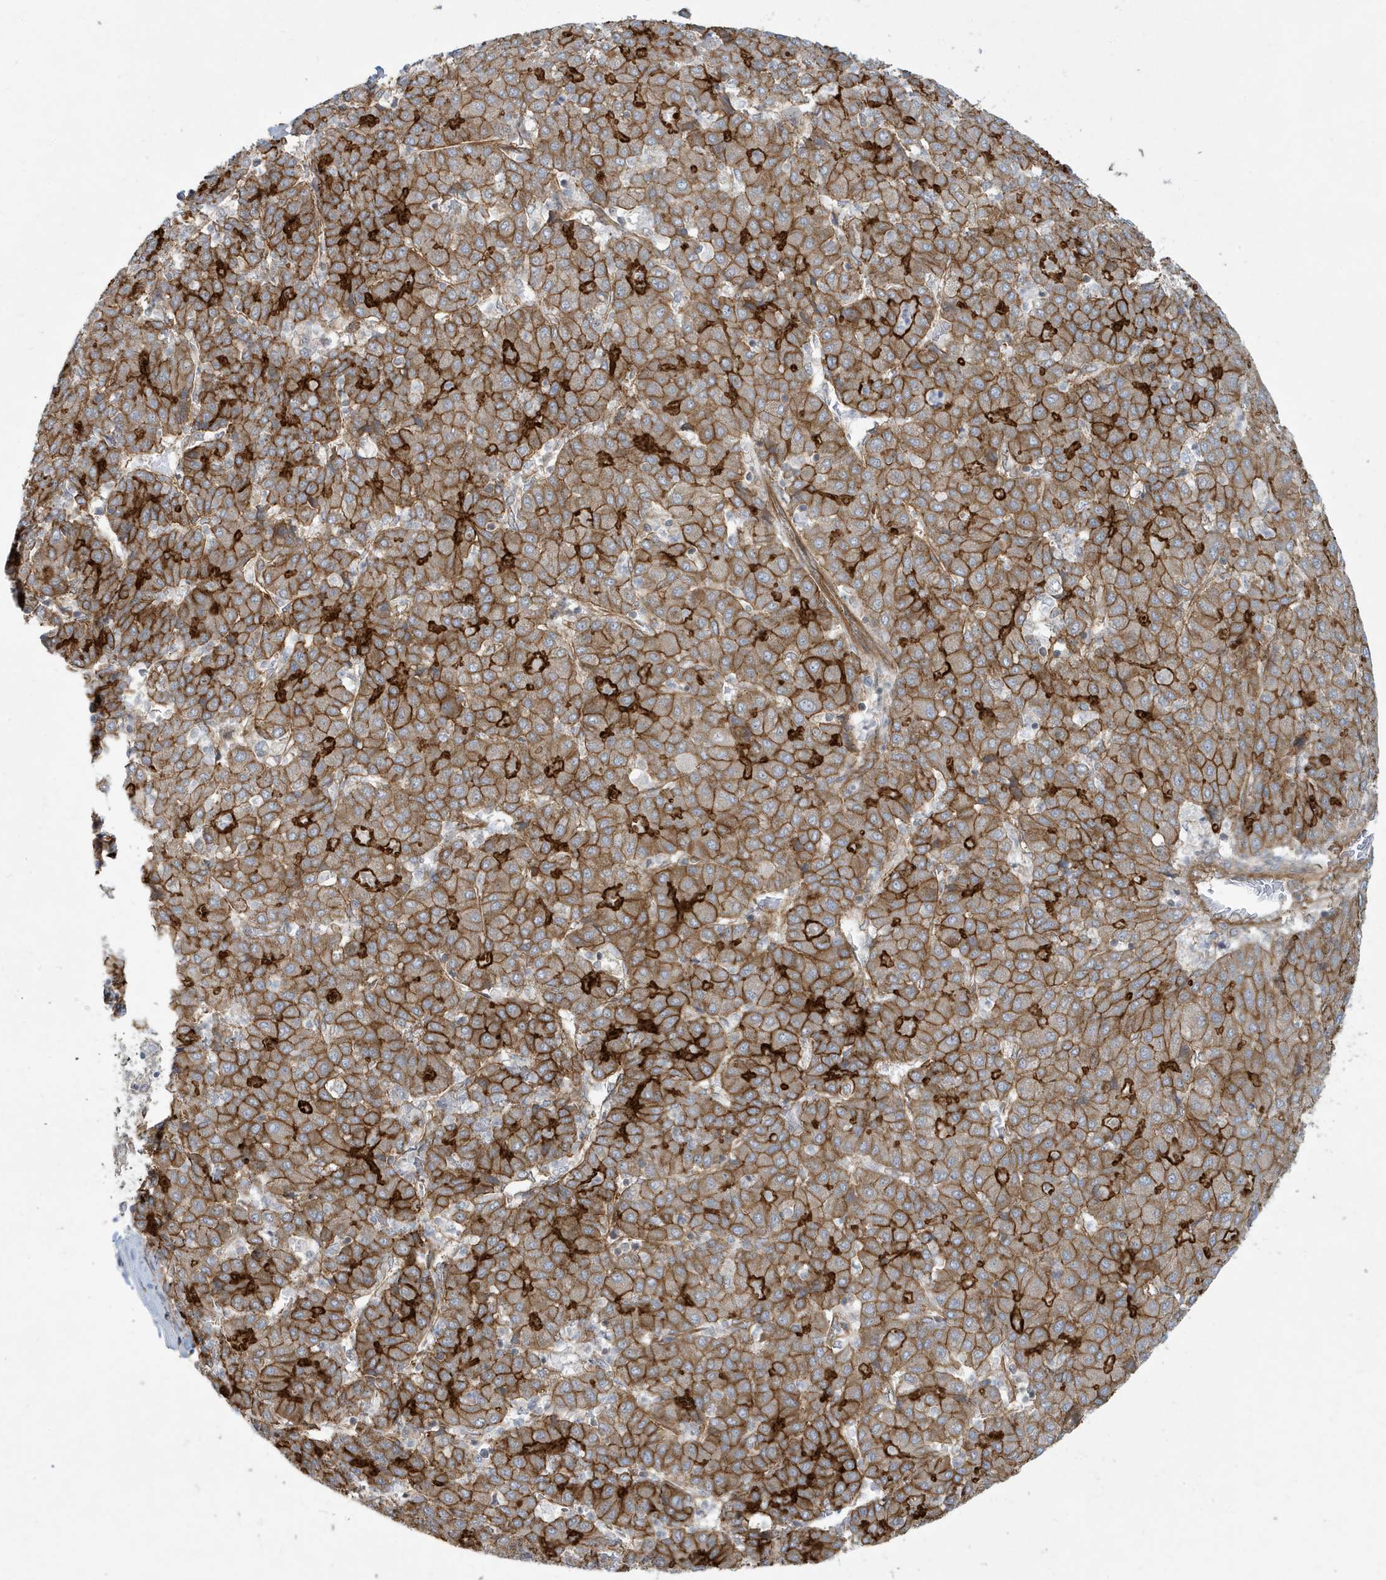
{"staining": {"intensity": "strong", "quantity": ">75%", "location": "cytoplasmic/membranous"}, "tissue": "liver cancer", "cell_type": "Tumor cells", "image_type": "cancer", "snomed": [{"axis": "morphology", "description": "Carcinoma, Hepatocellular, NOS"}, {"axis": "topography", "description": "Liver"}], "caption": "A brown stain highlights strong cytoplasmic/membranous positivity of a protein in human liver cancer (hepatocellular carcinoma) tumor cells. (DAB (3,3'-diaminobenzidine) IHC with brightfield microscopy, high magnification).", "gene": "ATP23", "patient": {"sex": "male", "age": 65}}